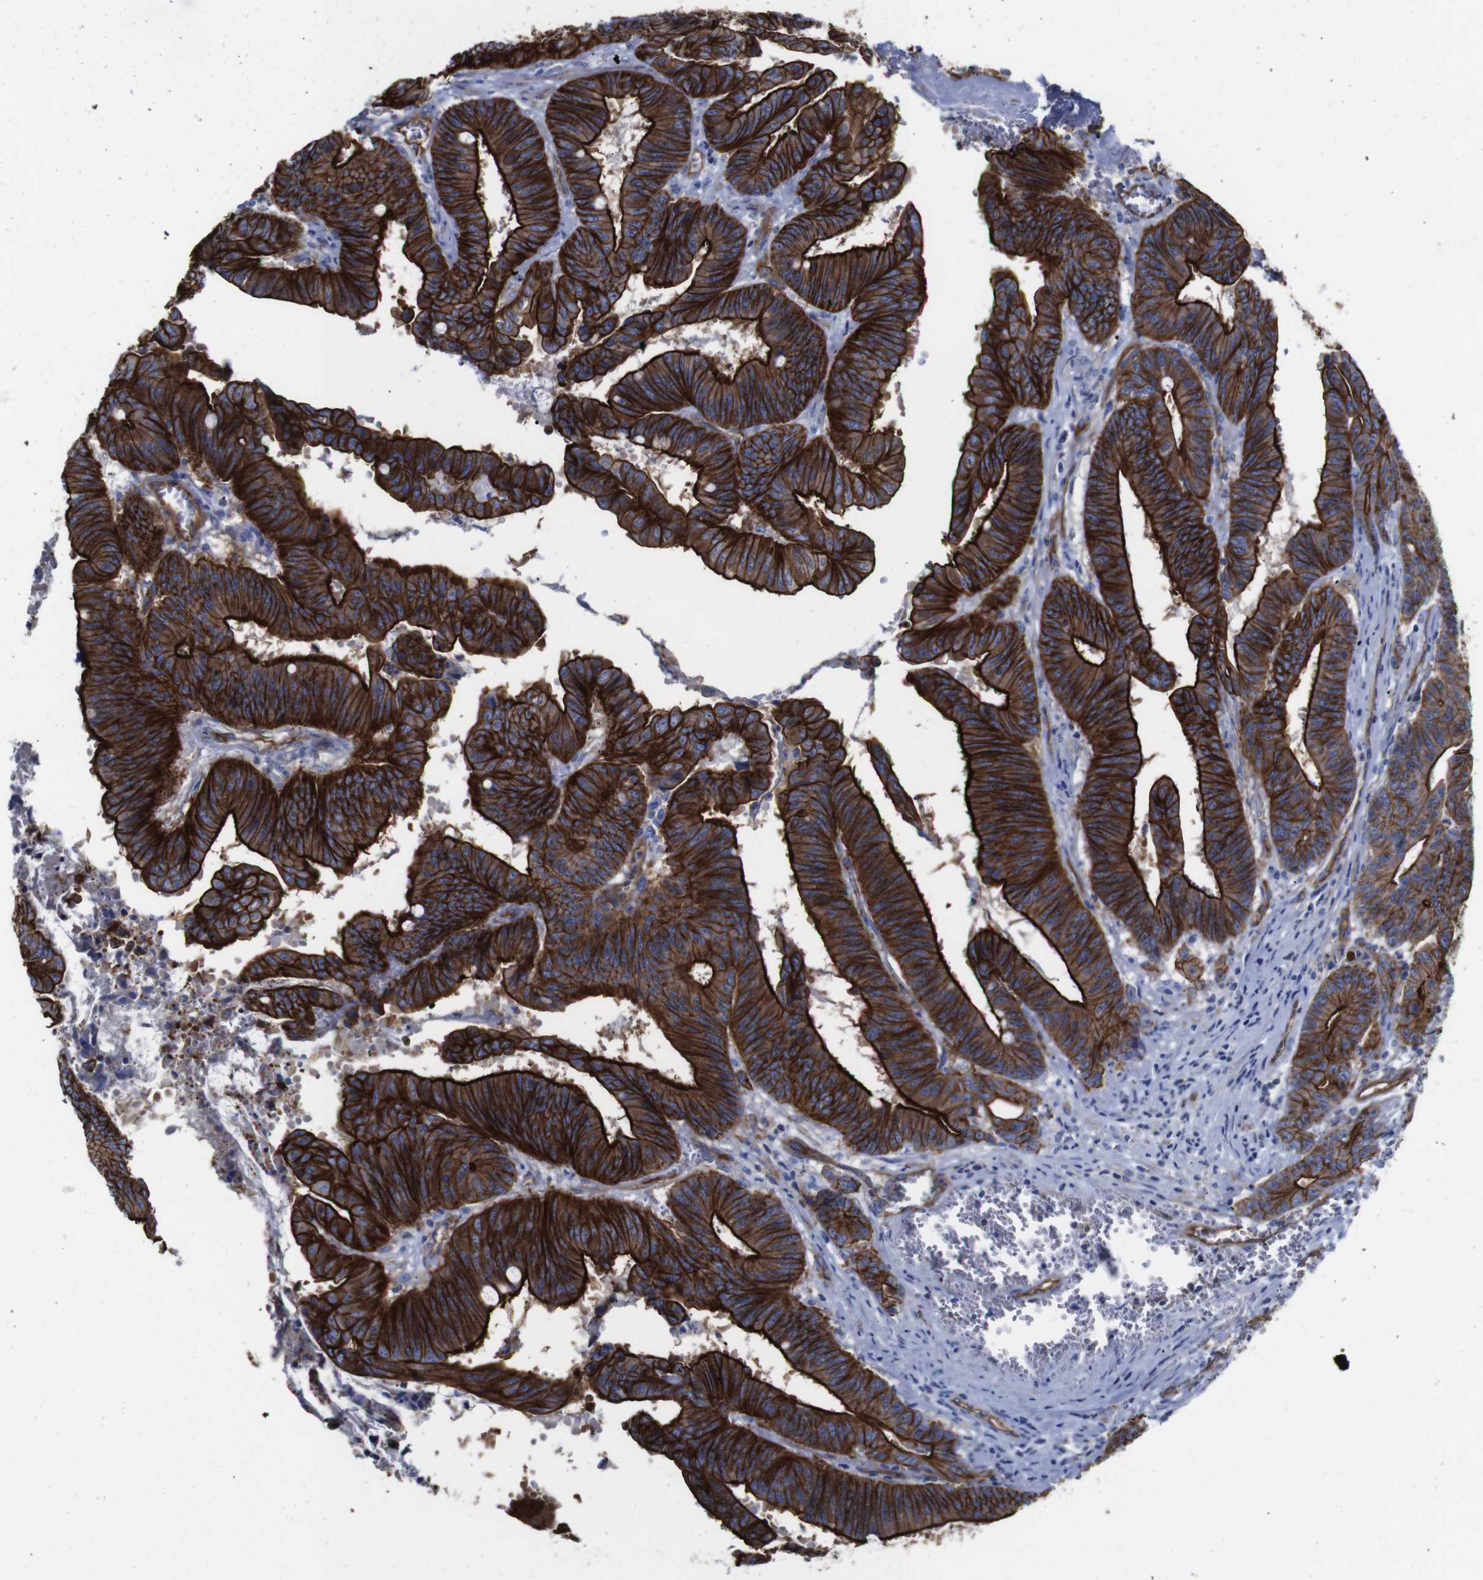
{"staining": {"intensity": "strong", "quantity": ">75%", "location": "cytoplasmic/membranous"}, "tissue": "colorectal cancer", "cell_type": "Tumor cells", "image_type": "cancer", "snomed": [{"axis": "morphology", "description": "Adenocarcinoma, NOS"}, {"axis": "topography", "description": "Colon"}], "caption": "Strong cytoplasmic/membranous protein expression is present in about >75% of tumor cells in colorectal cancer.", "gene": "SPTBN1", "patient": {"sex": "male", "age": 45}}